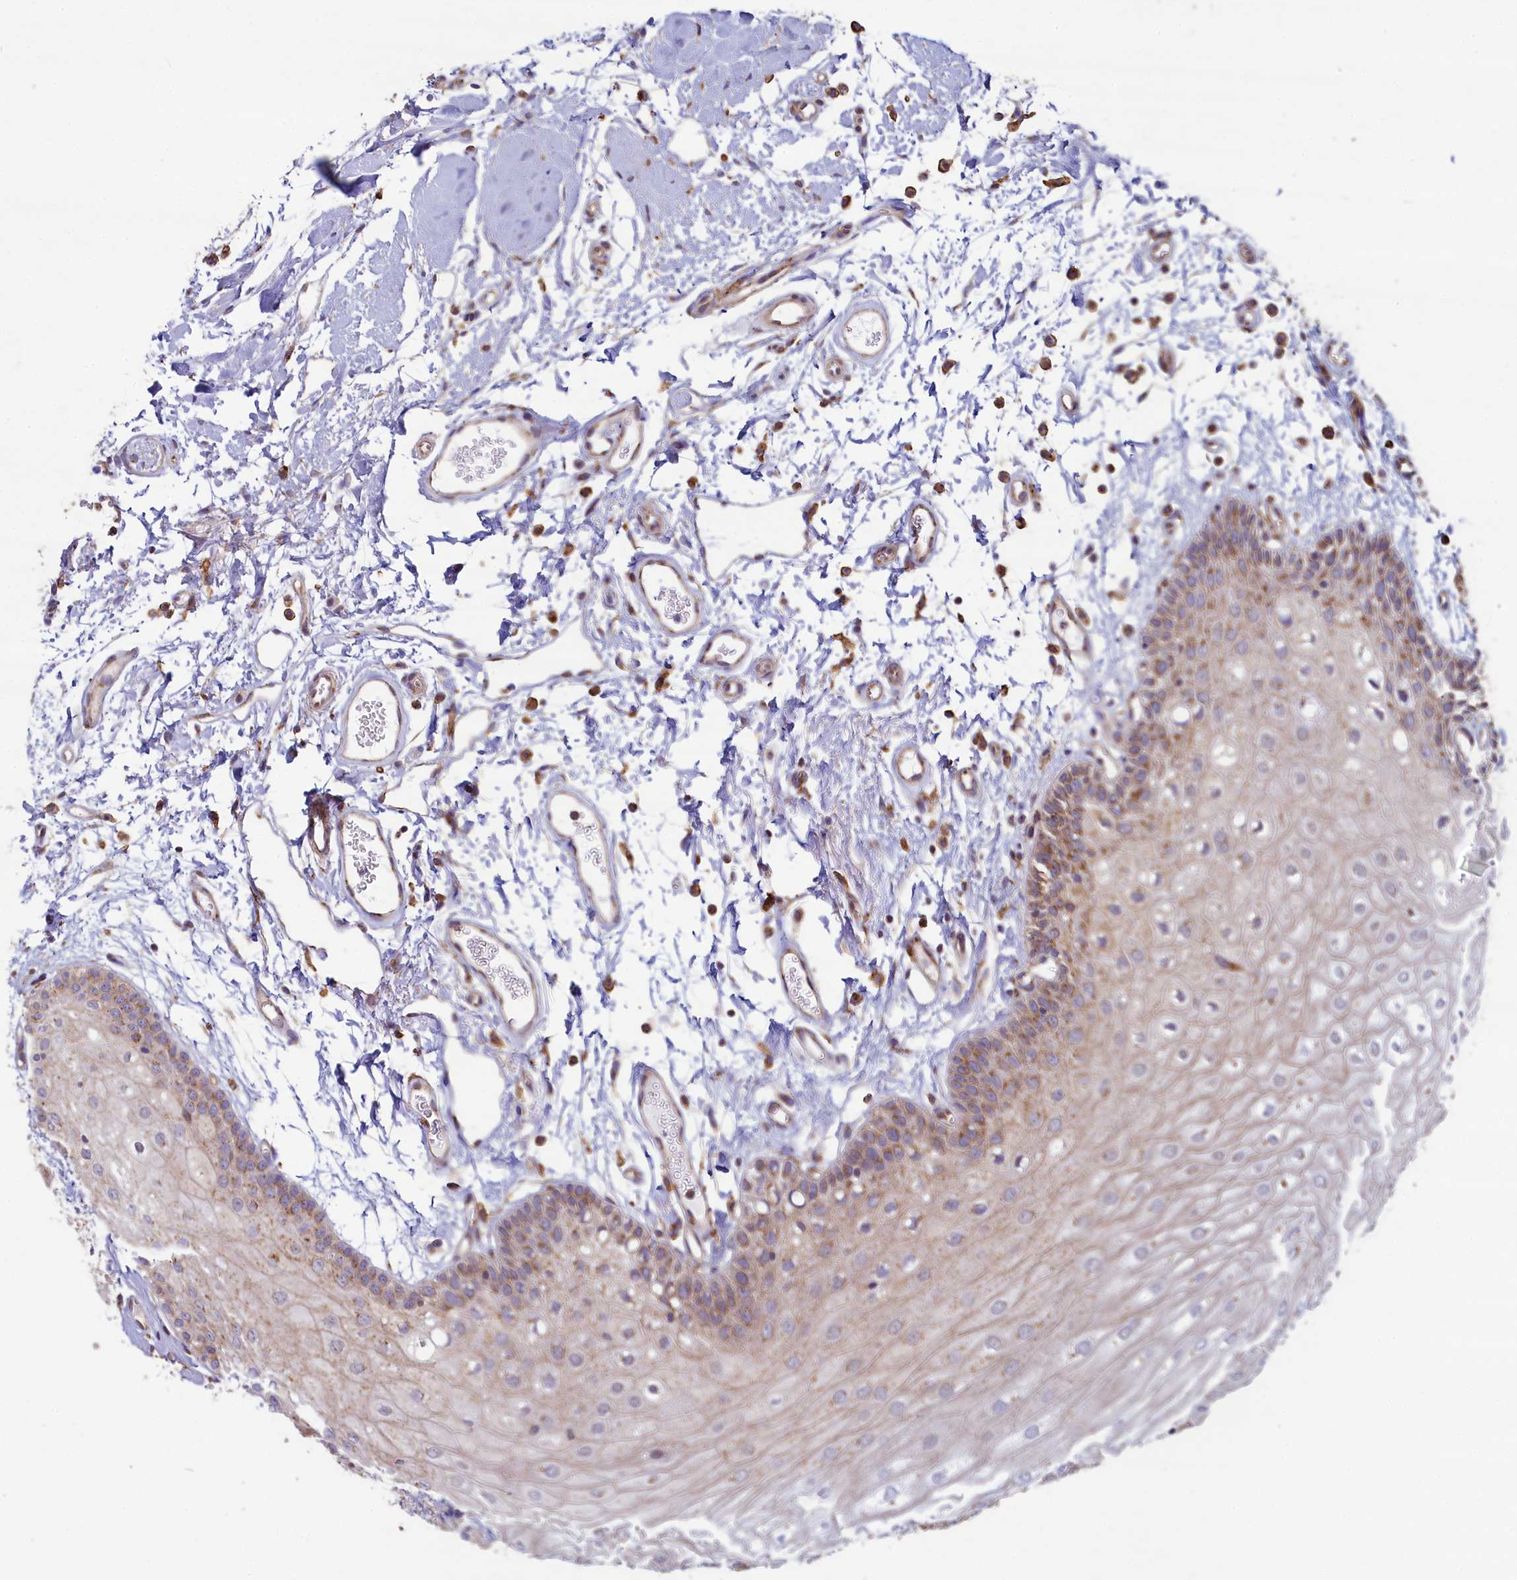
{"staining": {"intensity": "moderate", "quantity": "25%-75%", "location": "cytoplasmic/membranous"}, "tissue": "oral mucosa", "cell_type": "Squamous epithelial cells", "image_type": "normal", "snomed": [{"axis": "morphology", "description": "Normal tissue, NOS"}, {"axis": "topography", "description": "Oral tissue"}, {"axis": "topography", "description": "Tounge, NOS"}], "caption": "Squamous epithelial cells exhibit medium levels of moderate cytoplasmic/membranous expression in about 25%-75% of cells in benign oral mucosa.", "gene": "GPR21", "patient": {"sex": "female", "age": 73}}